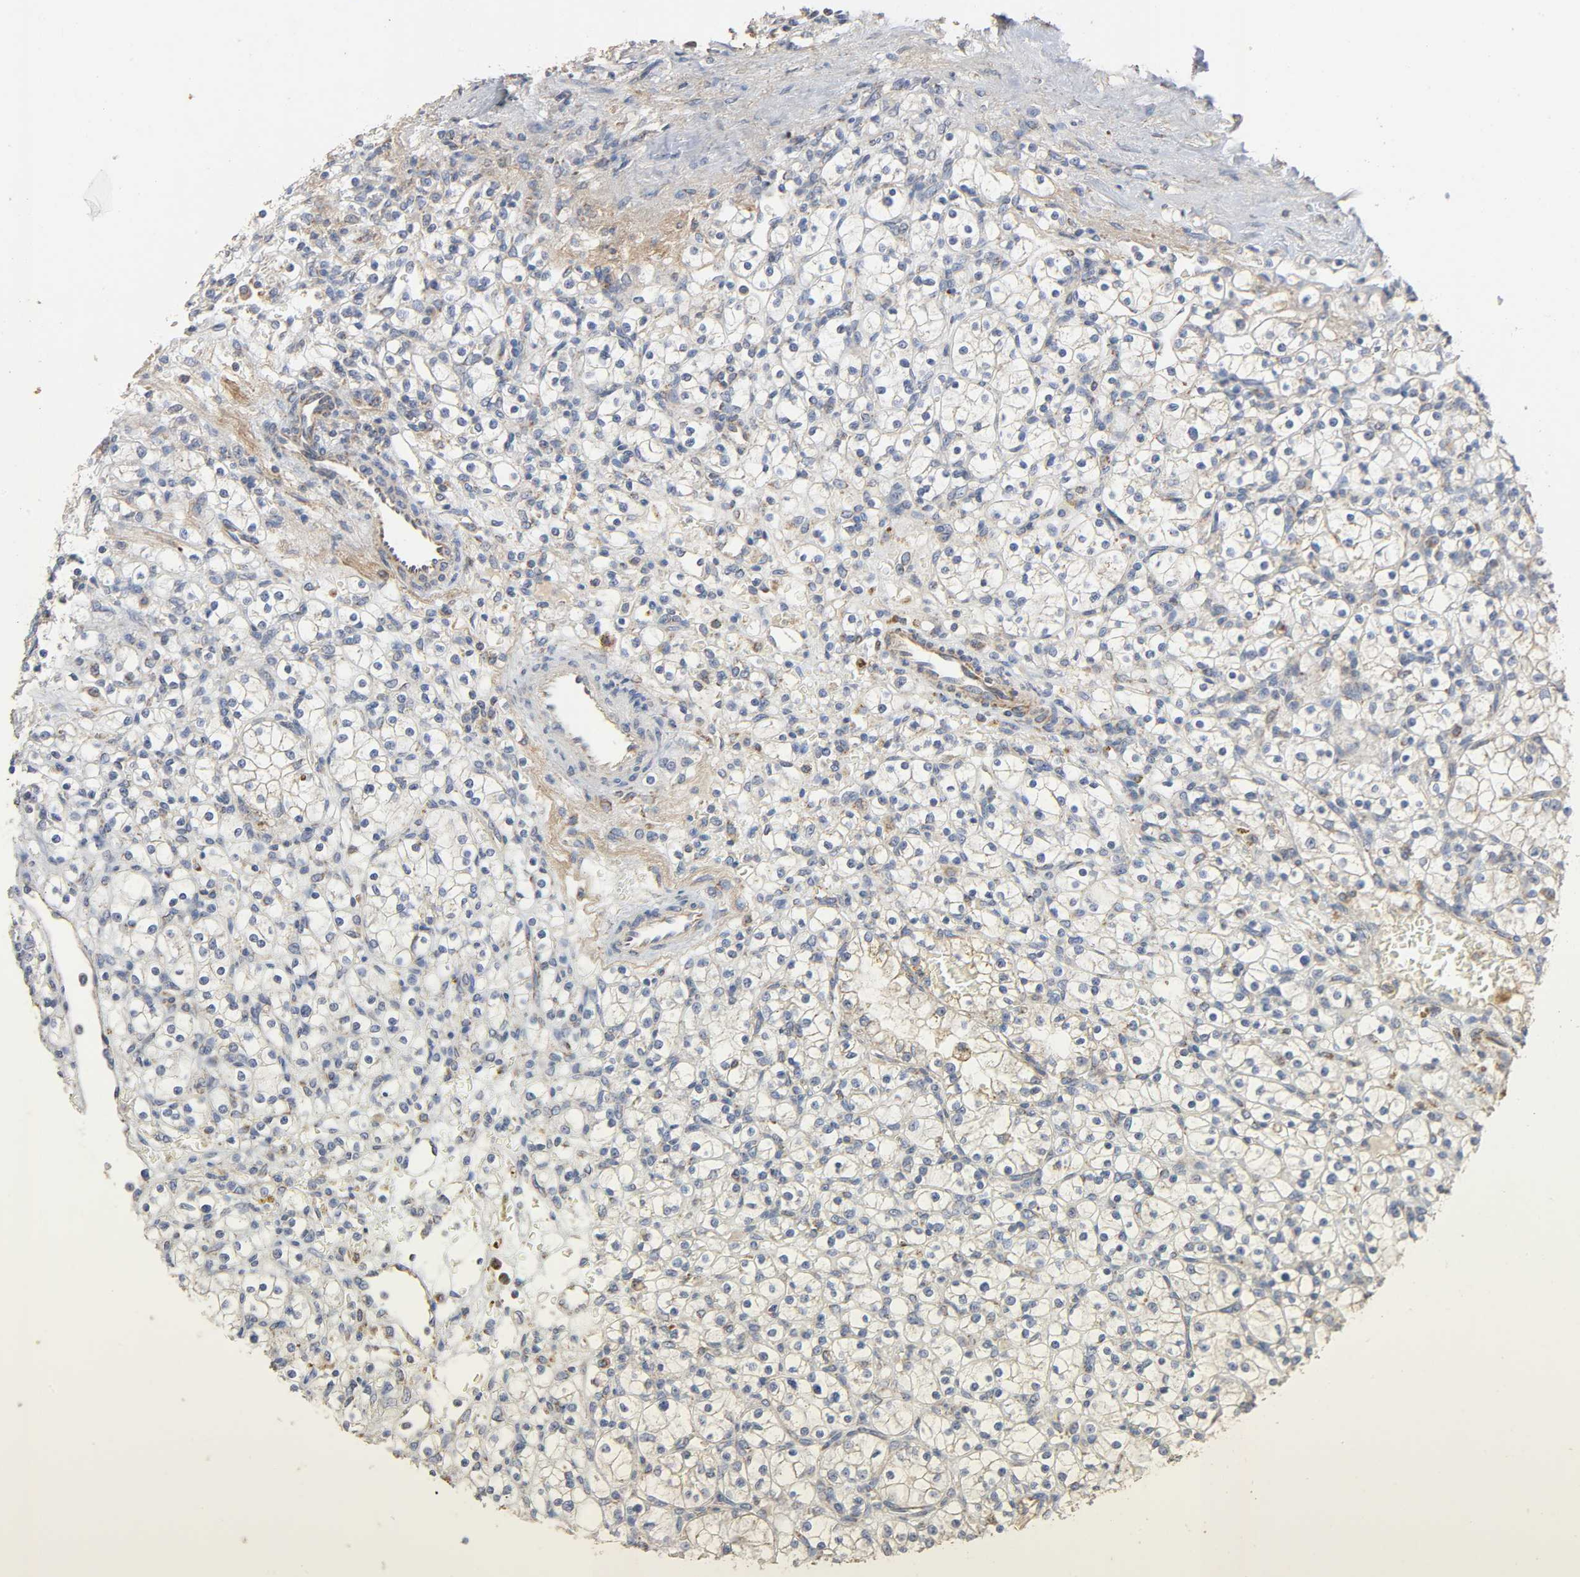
{"staining": {"intensity": "negative", "quantity": "none", "location": "none"}, "tissue": "renal cancer", "cell_type": "Tumor cells", "image_type": "cancer", "snomed": [{"axis": "morphology", "description": "Normal tissue, NOS"}, {"axis": "morphology", "description": "Adenocarcinoma, NOS"}, {"axis": "topography", "description": "Kidney"}], "caption": "An IHC micrograph of renal adenocarcinoma is shown. There is no staining in tumor cells of renal adenocarcinoma.", "gene": "NDUFS3", "patient": {"sex": "female", "age": 55}}